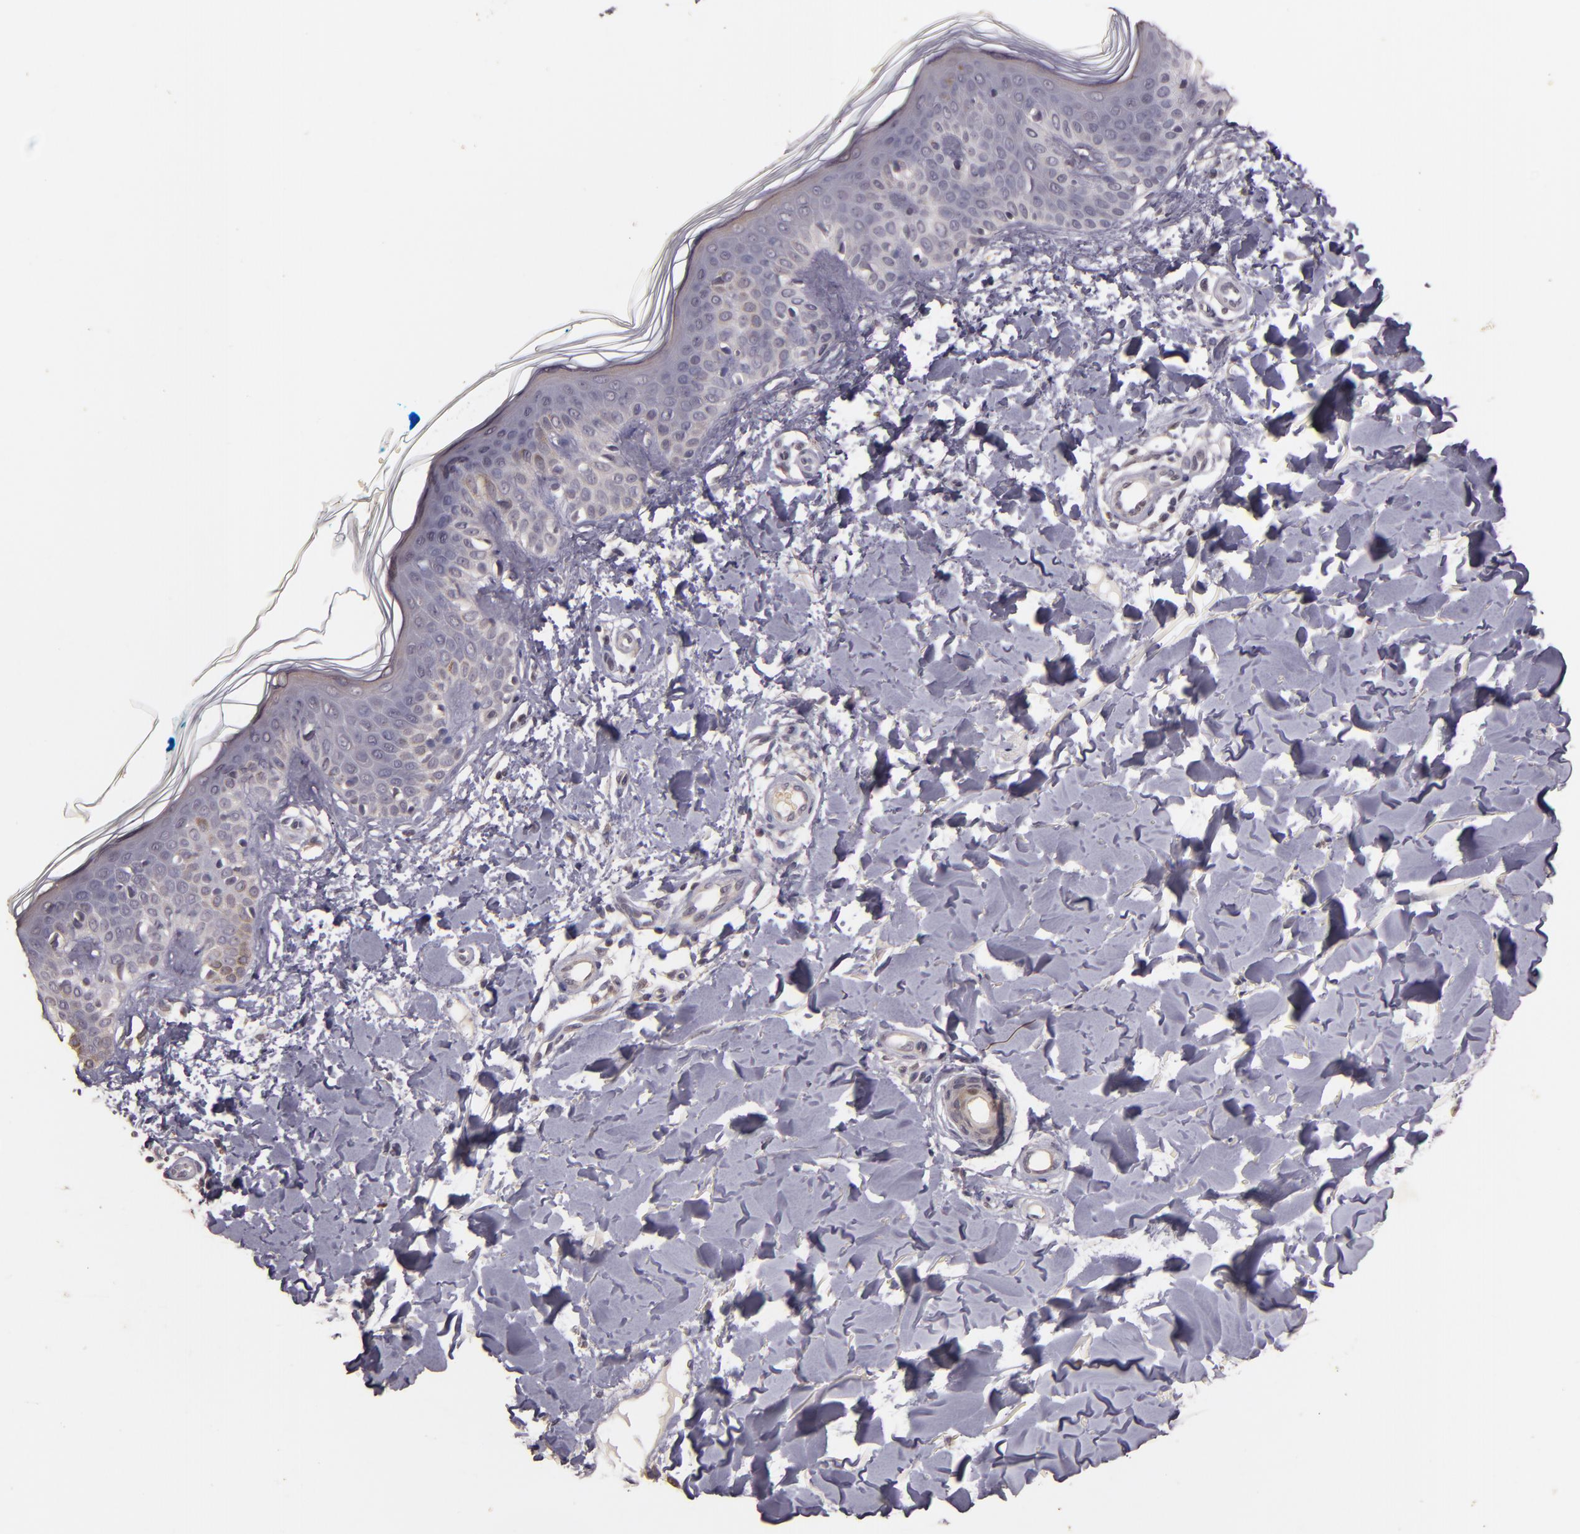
{"staining": {"intensity": "negative", "quantity": "none", "location": "none"}, "tissue": "skin", "cell_type": "Fibroblasts", "image_type": "normal", "snomed": [{"axis": "morphology", "description": "Normal tissue, NOS"}, {"axis": "topography", "description": "Skin"}], "caption": "A photomicrograph of skin stained for a protein exhibits no brown staining in fibroblasts. (DAB immunohistochemistry (IHC) visualized using brightfield microscopy, high magnification).", "gene": "TFF1", "patient": {"sex": "male", "age": 32}}